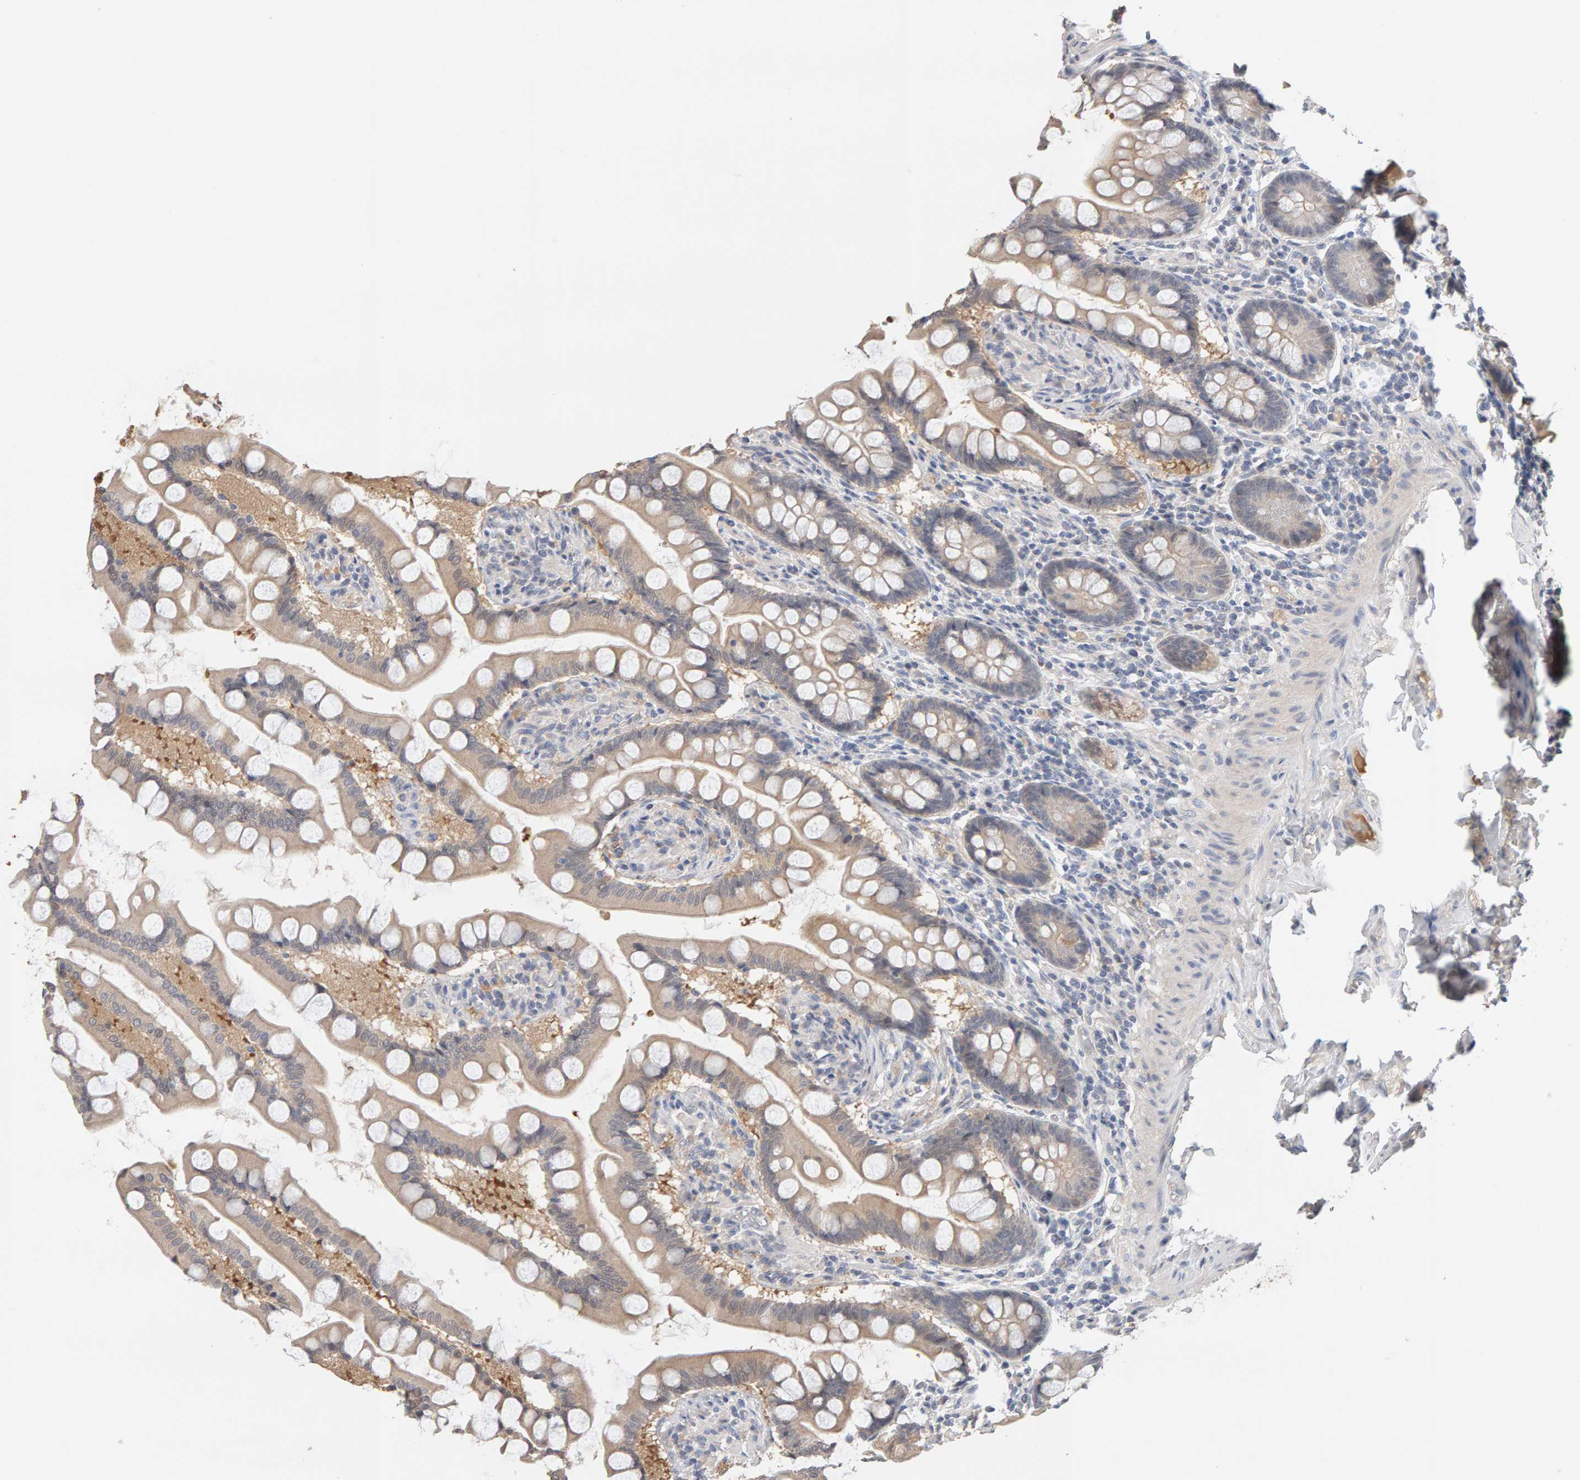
{"staining": {"intensity": "weak", "quantity": ">75%", "location": "cytoplasmic/membranous"}, "tissue": "small intestine", "cell_type": "Glandular cells", "image_type": "normal", "snomed": [{"axis": "morphology", "description": "Normal tissue, NOS"}, {"axis": "topography", "description": "Small intestine"}], "caption": "Small intestine stained with DAB immunohistochemistry reveals low levels of weak cytoplasmic/membranous expression in approximately >75% of glandular cells. (Brightfield microscopy of DAB IHC at high magnification).", "gene": "GFUS", "patient": {"sex": "male", "age": 41}}